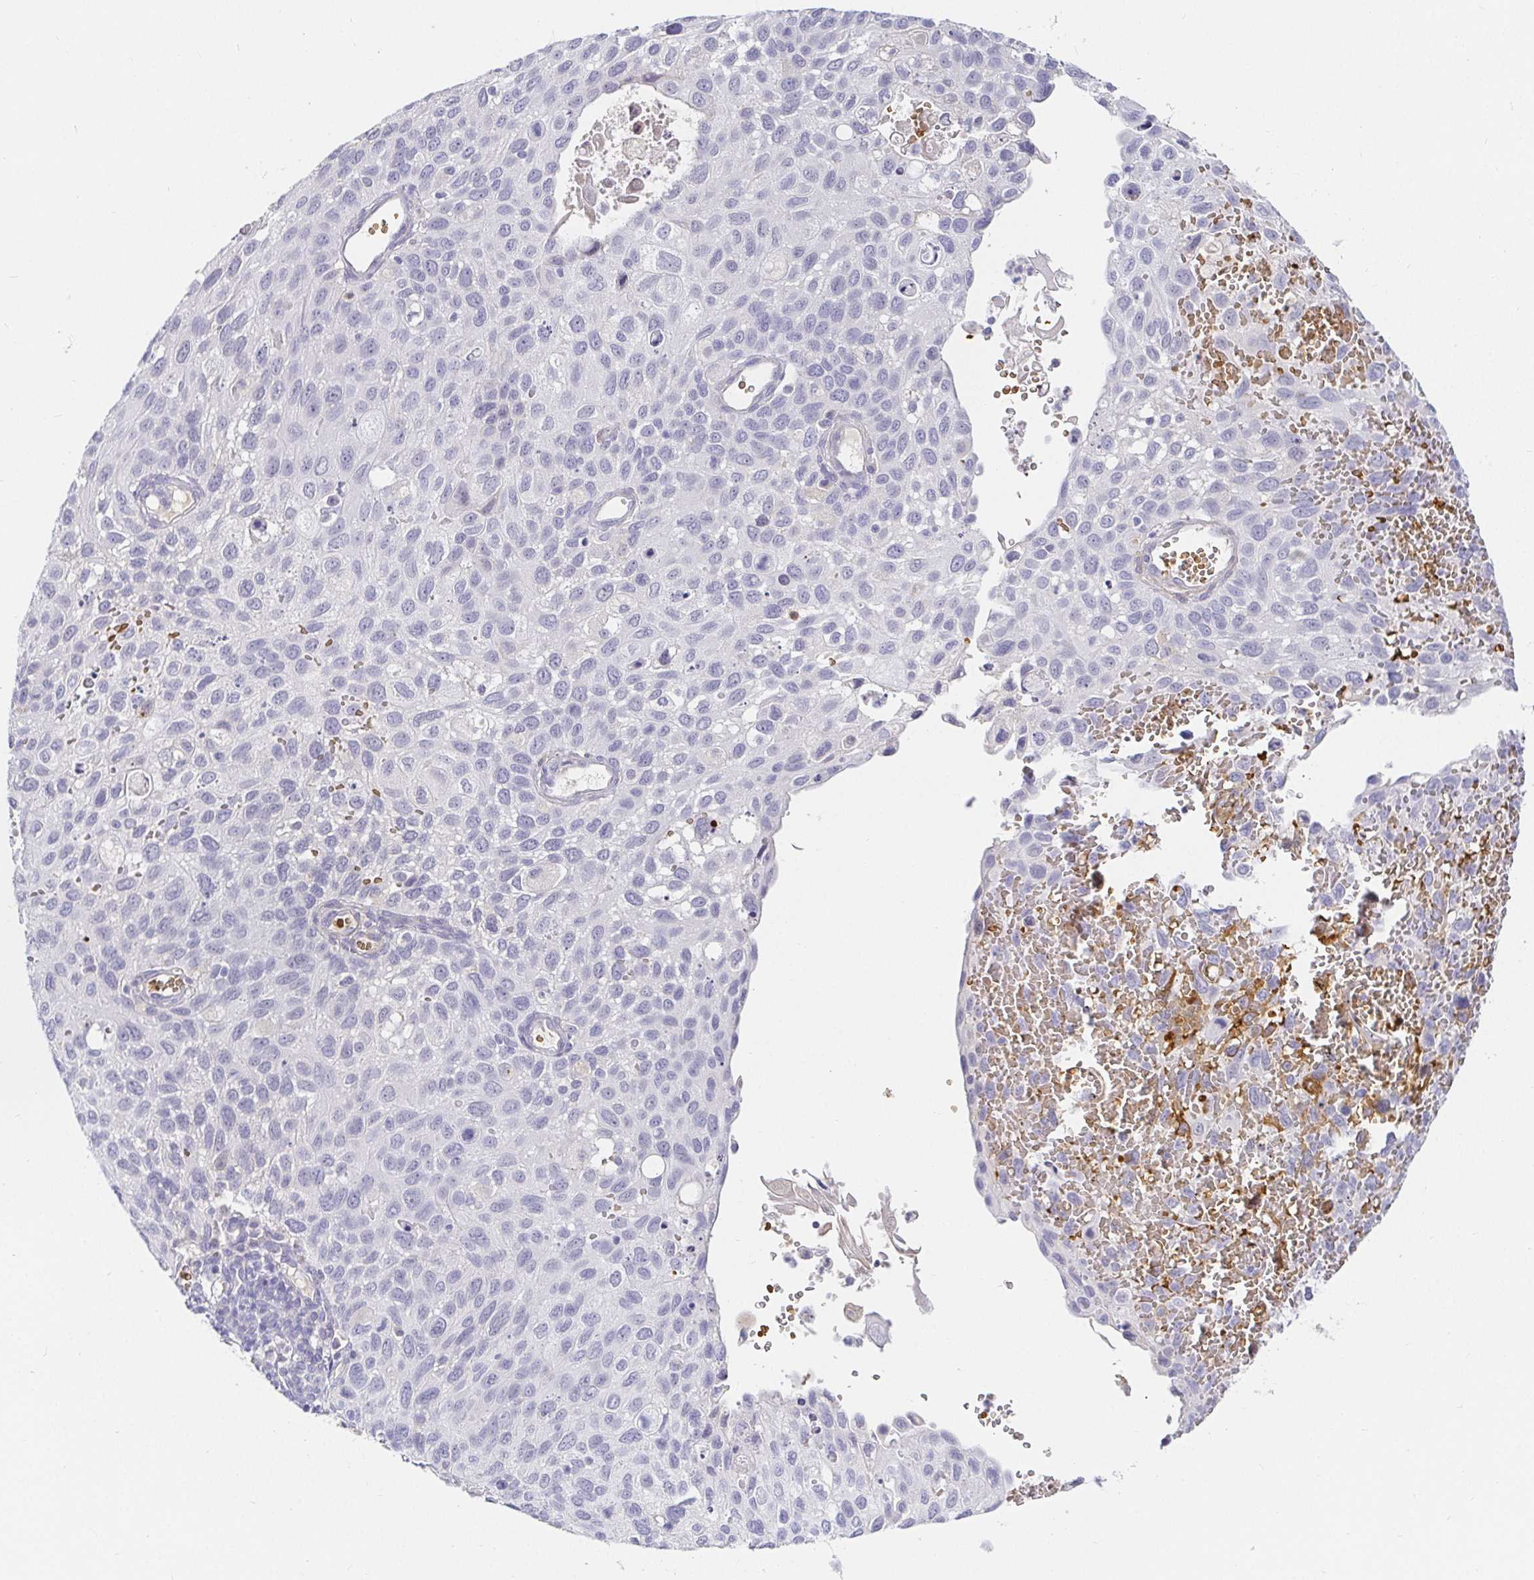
{"staining": {"intensity": "negative", "quantity": "none", "location": "none"}, "tissue": "cervical cancer", "cell_type": "Tumor cells", "image_type": "cancer", "snomed": [{"axis": "morphology", "description": "Squamous cell carcinoma, NOS"}, {"axis": "topography", "description": "Cervix"}], "caption": "Protein analysis of cervical cancer exhibits no significant positivity in tumor cells.", "gene": "FGF21", "patient": {"sex": "female", "age": 70}}